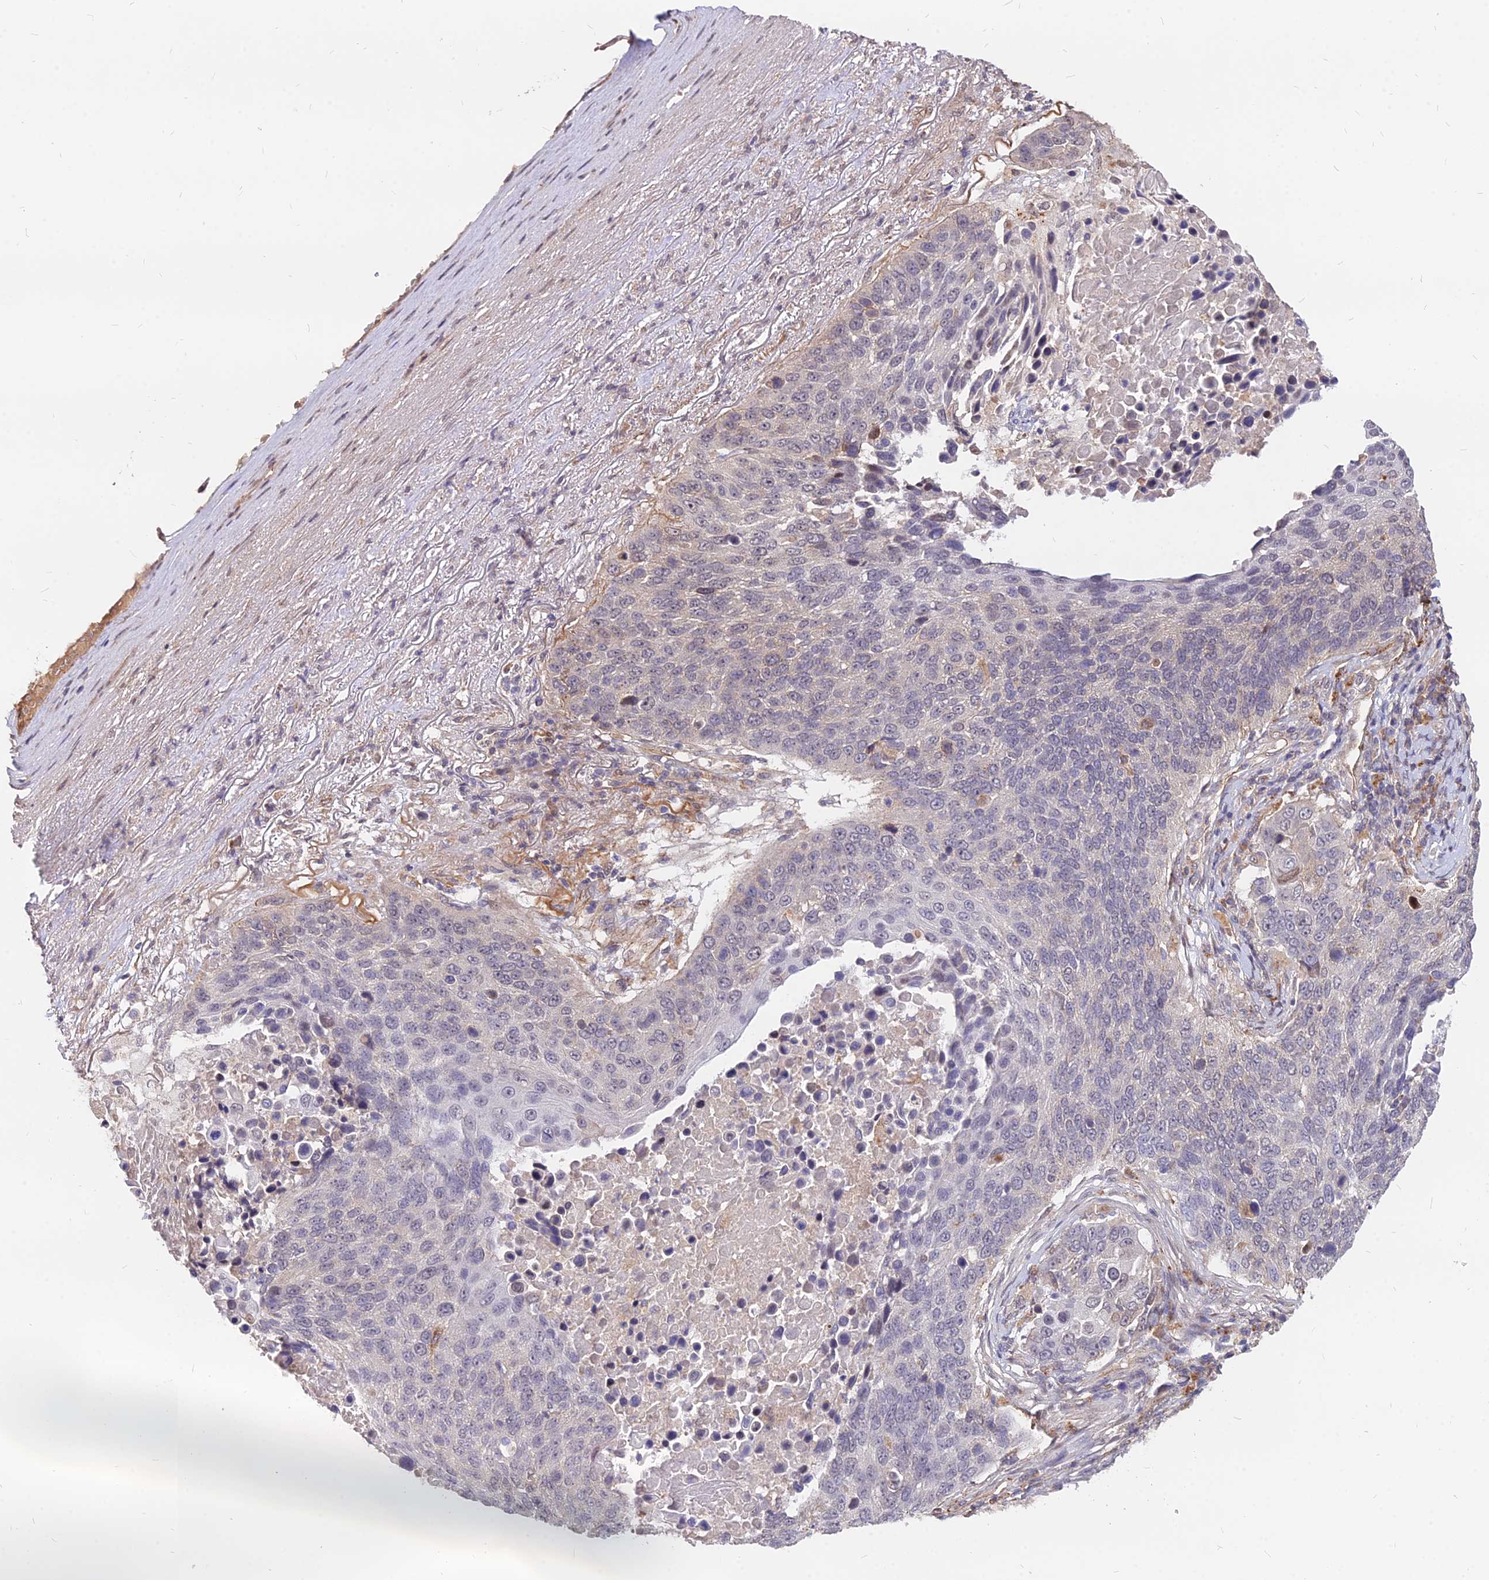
{"staining": {"intensity": "negative", "quantity": "none", "location": "none"}, "tissue": "lung cancer", "cell_type": "Tumor cells", "image_type": "cancer", "snomed": [{"axis": "morphology", "description": "Normal tissue, NOS"}, {"axis": "morphology", "description": "Squamous cell carcinoma, NOS"}, {"axis": "topography", "description": "Lymph node"}, {"axis": "topography", "description": "Lung"}], "caption": "Lung cancer (squamous cell carcinoma) was stained to show a protein in brown. There is no significant expression in tumor cells. (DAB (3,3'-diaminobenzidine) immunohistochemistry (IHC), high magnification).", "gene": "C11orf68", "patient": {"sex": "male", "age": 66}}